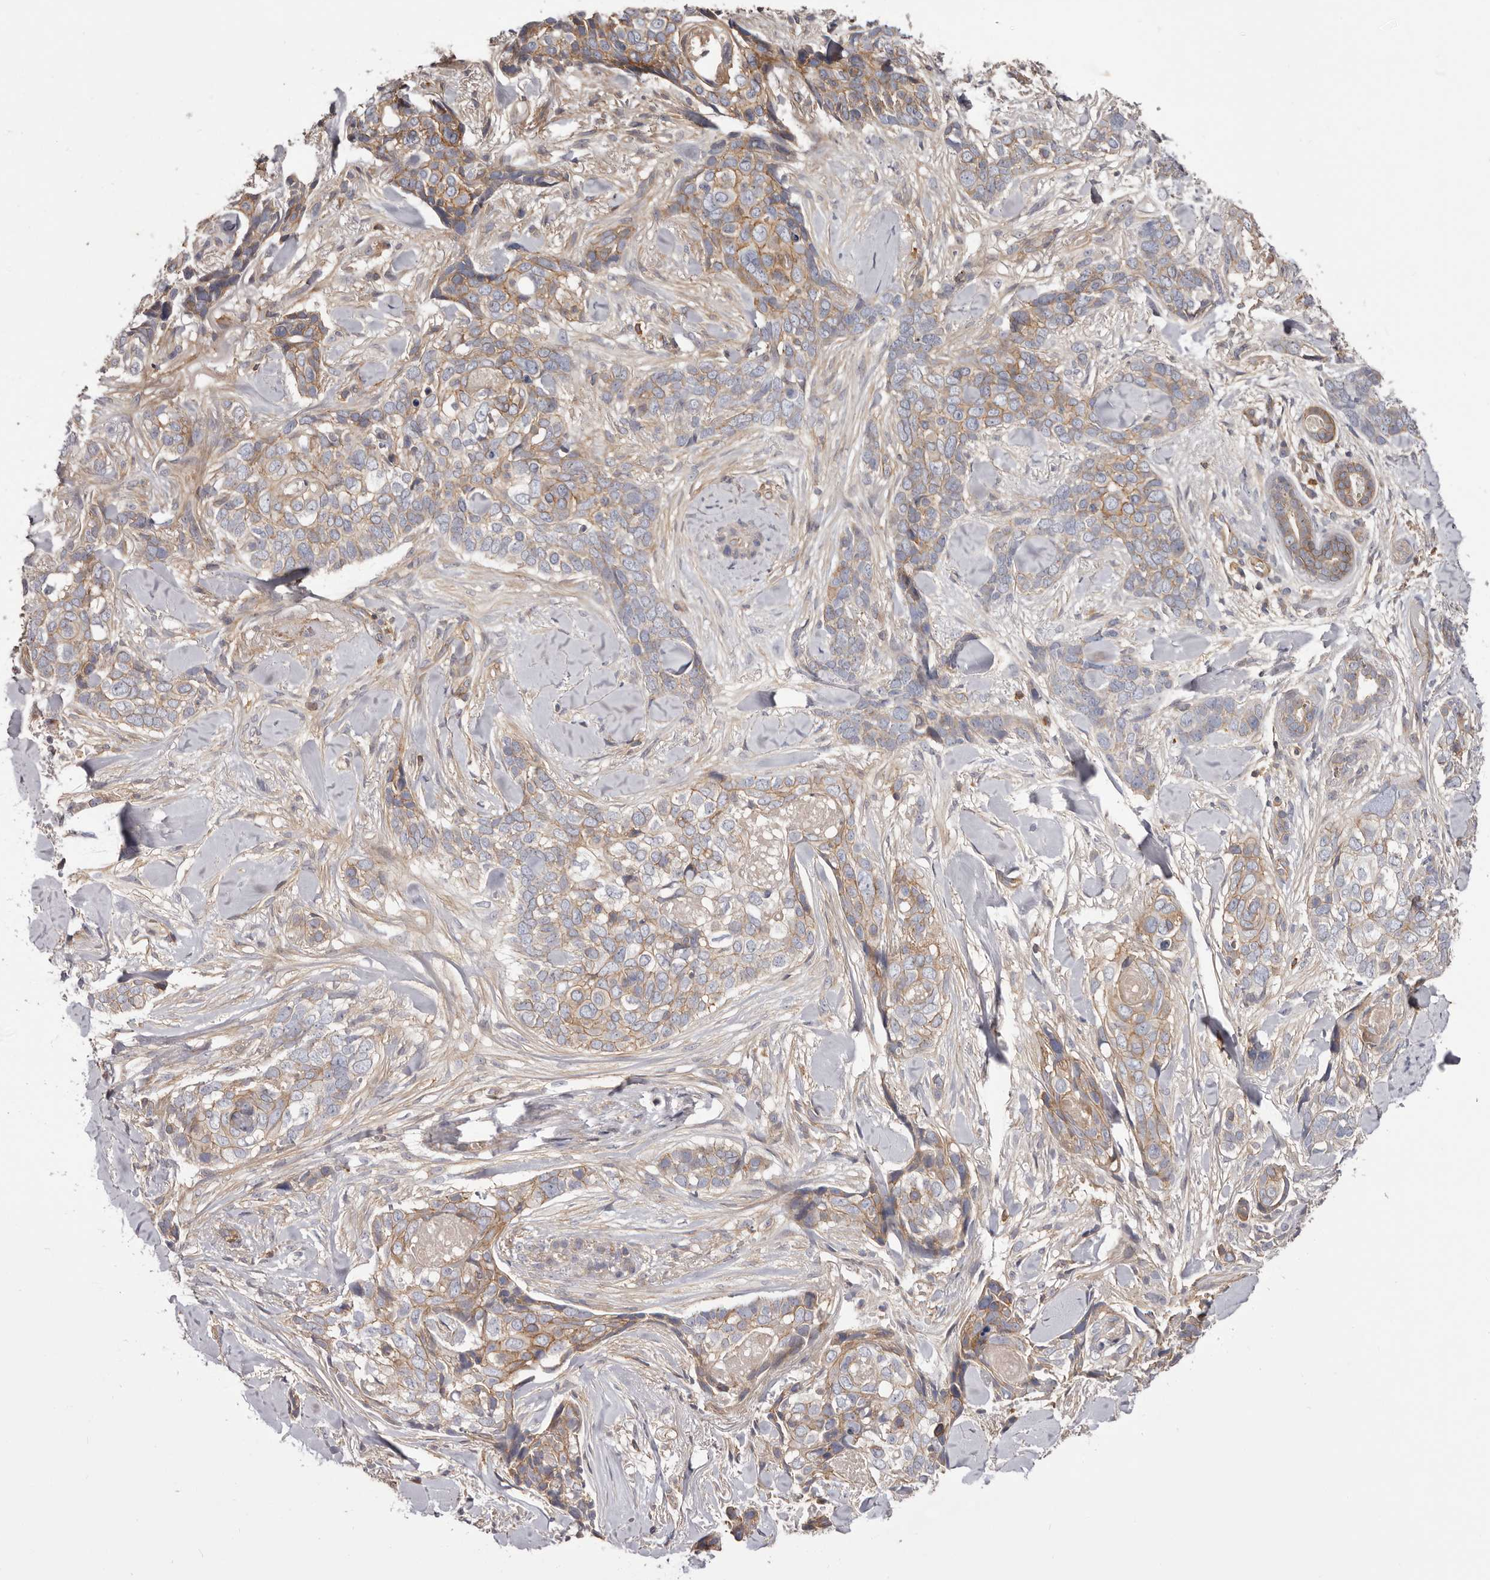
{"staining": {"intensity": "moderate", "quantity": "25%-75%", "location": "cytoplasmic/membranous"}, "tissue": "skin cancer", "cell_type": "Tumor cells", "image_type": "cancer", "snomed": [{"axis": "morphology", "description": "Basal cell carcinoma"}, {"axis": "topography", "description": "Skin"}], "caption": "Immunohistochemical staining of skin cancer displays moderate cytoplasmic/membranous protein positivity in approximately 25%-75% of tumor cells. The staining was performed using DAB to visualize the protein expression in brown, while the nuclei were stained in blue with hematoxylin (Magnification: 20x).", "gene": "DMRT2", "patient": {"sex": "female", "age": 82}}